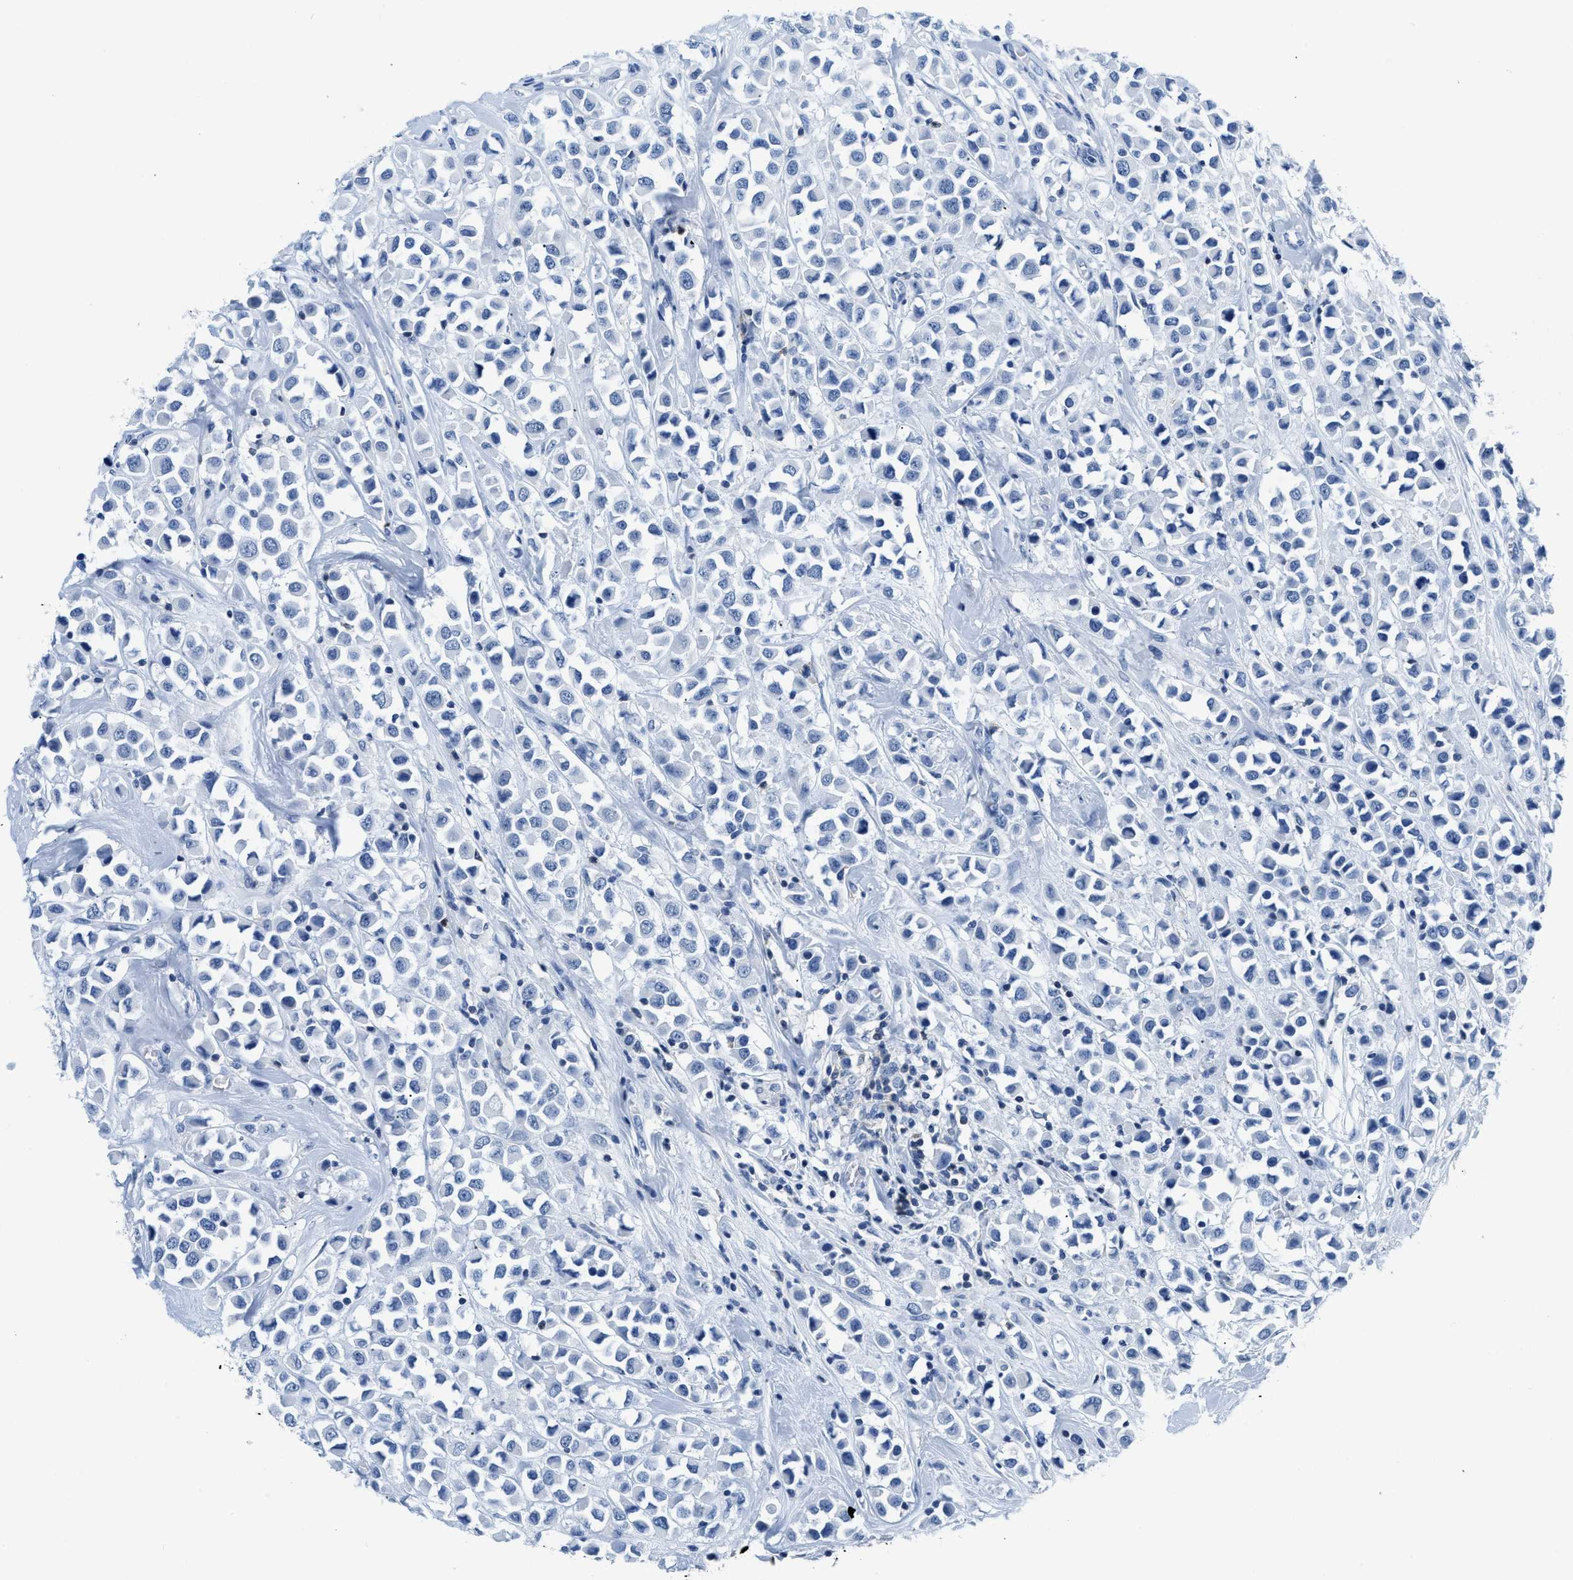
{"staining": {"intensity": "negative", "quantity": "none", "location": "none"}, "tissue": "breast cancer", "cell_type": "Tumor cells", "image_type": "cancer", "snomed": [{"axis": "morphology", "description": "Duct carcinoma"}, {"axis": "topography", "description": "Breast"}], "caption": "Breast cancer (infiltrating ductal carcinoma) was stained to show a protein in brown. There is no significant staining in tumor cells.", "gene": "NFATC2", "patient": {"sex": "female", "age": 61}}